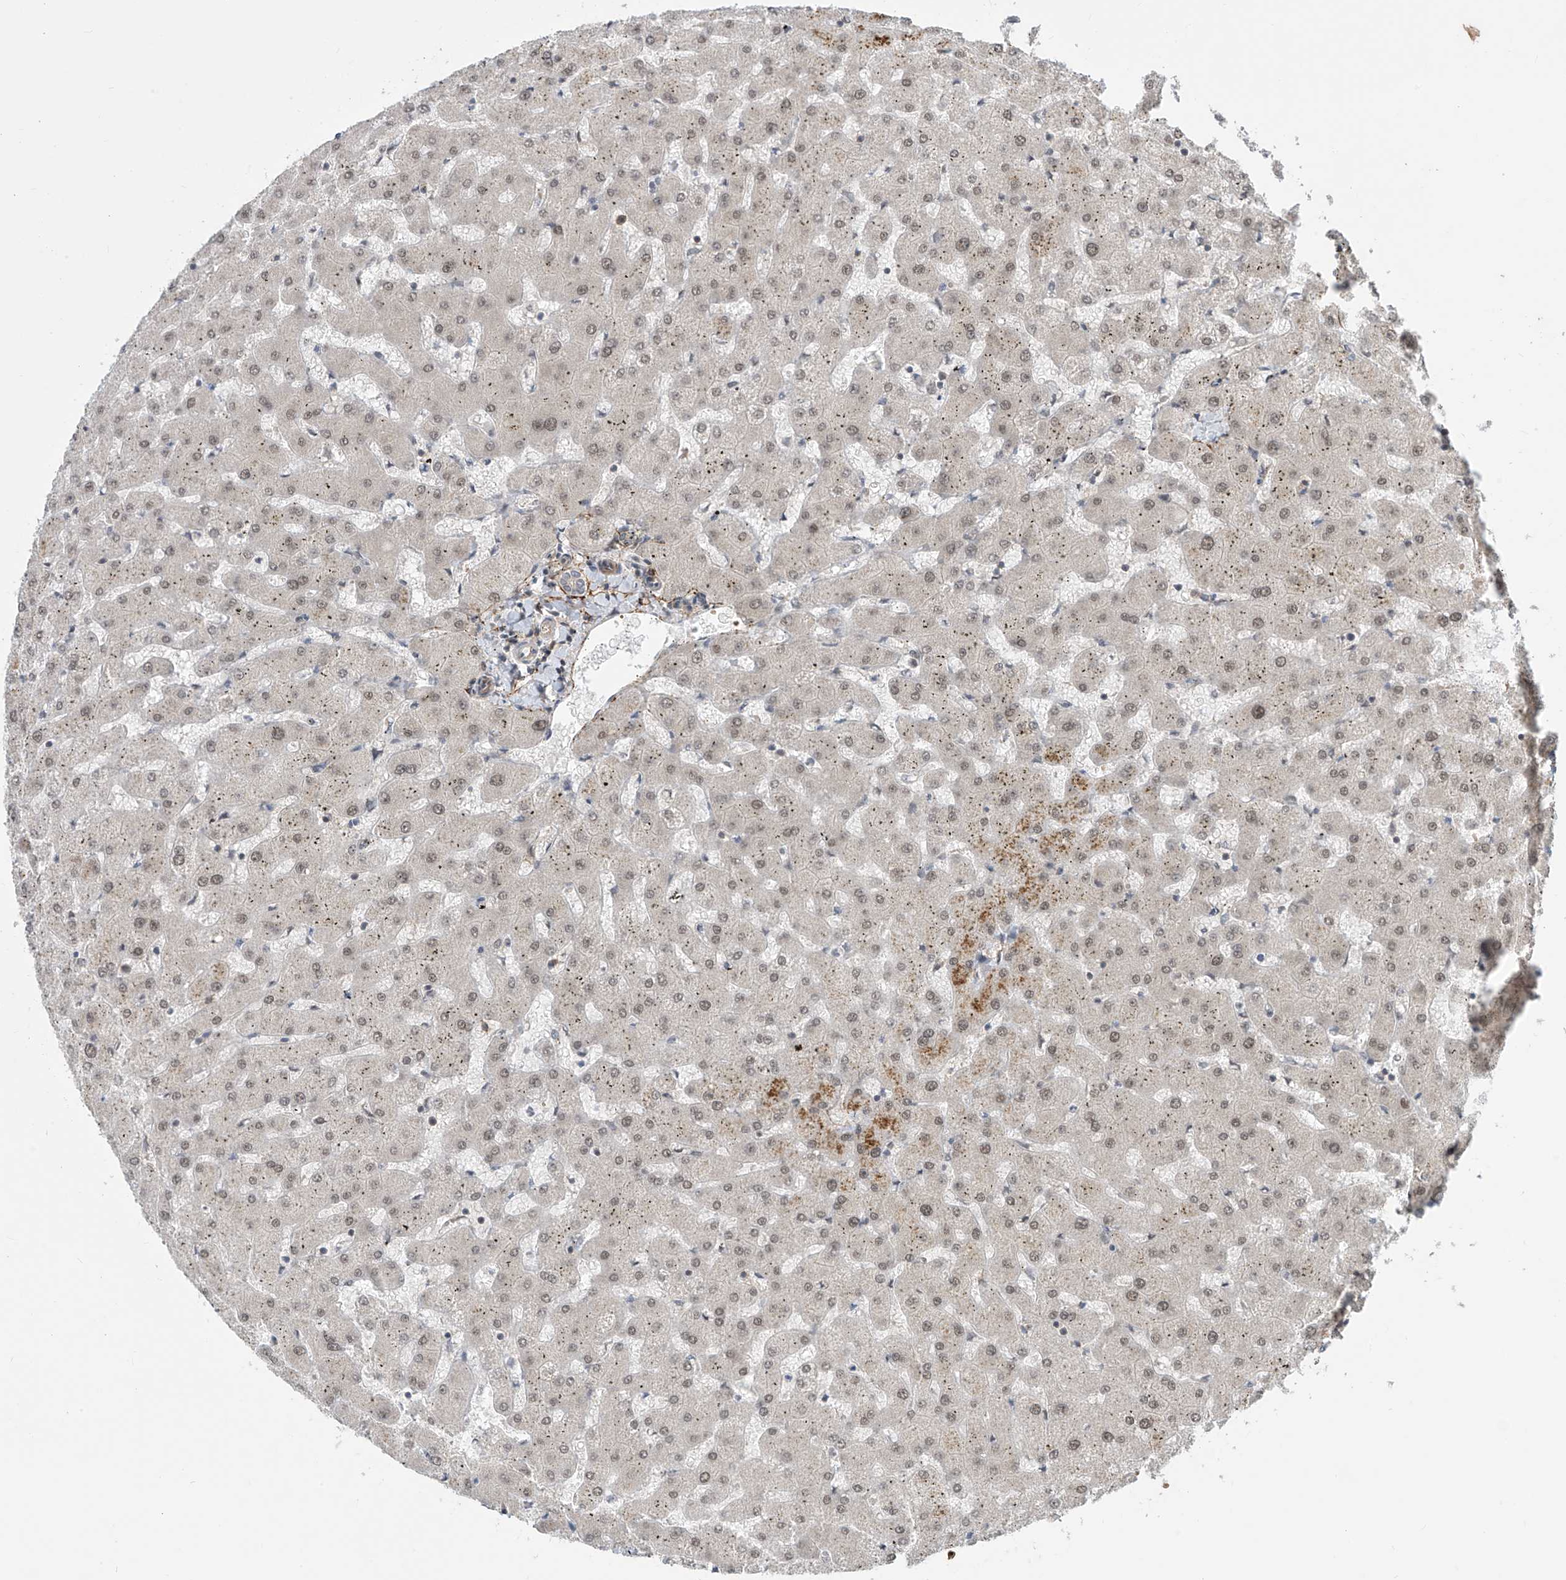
{"staining": {"intensity": "negative", "quantity": "none", "location": "none"}, "tissue": "liver", "cell_type": "Cholangiocytes", "image_type": "normal", "snomed": [{"axis": "morphology", "description": "Normal tissue, NOS"}, {"axis": "topography", "description": "Liver"}], "caption": "This is a image of immunohistochemistry staining of benign liver, which shows no staining in cholangiocytes.", "gene": "LAGE3", "patient": {"sex": "female", "age": 63}}